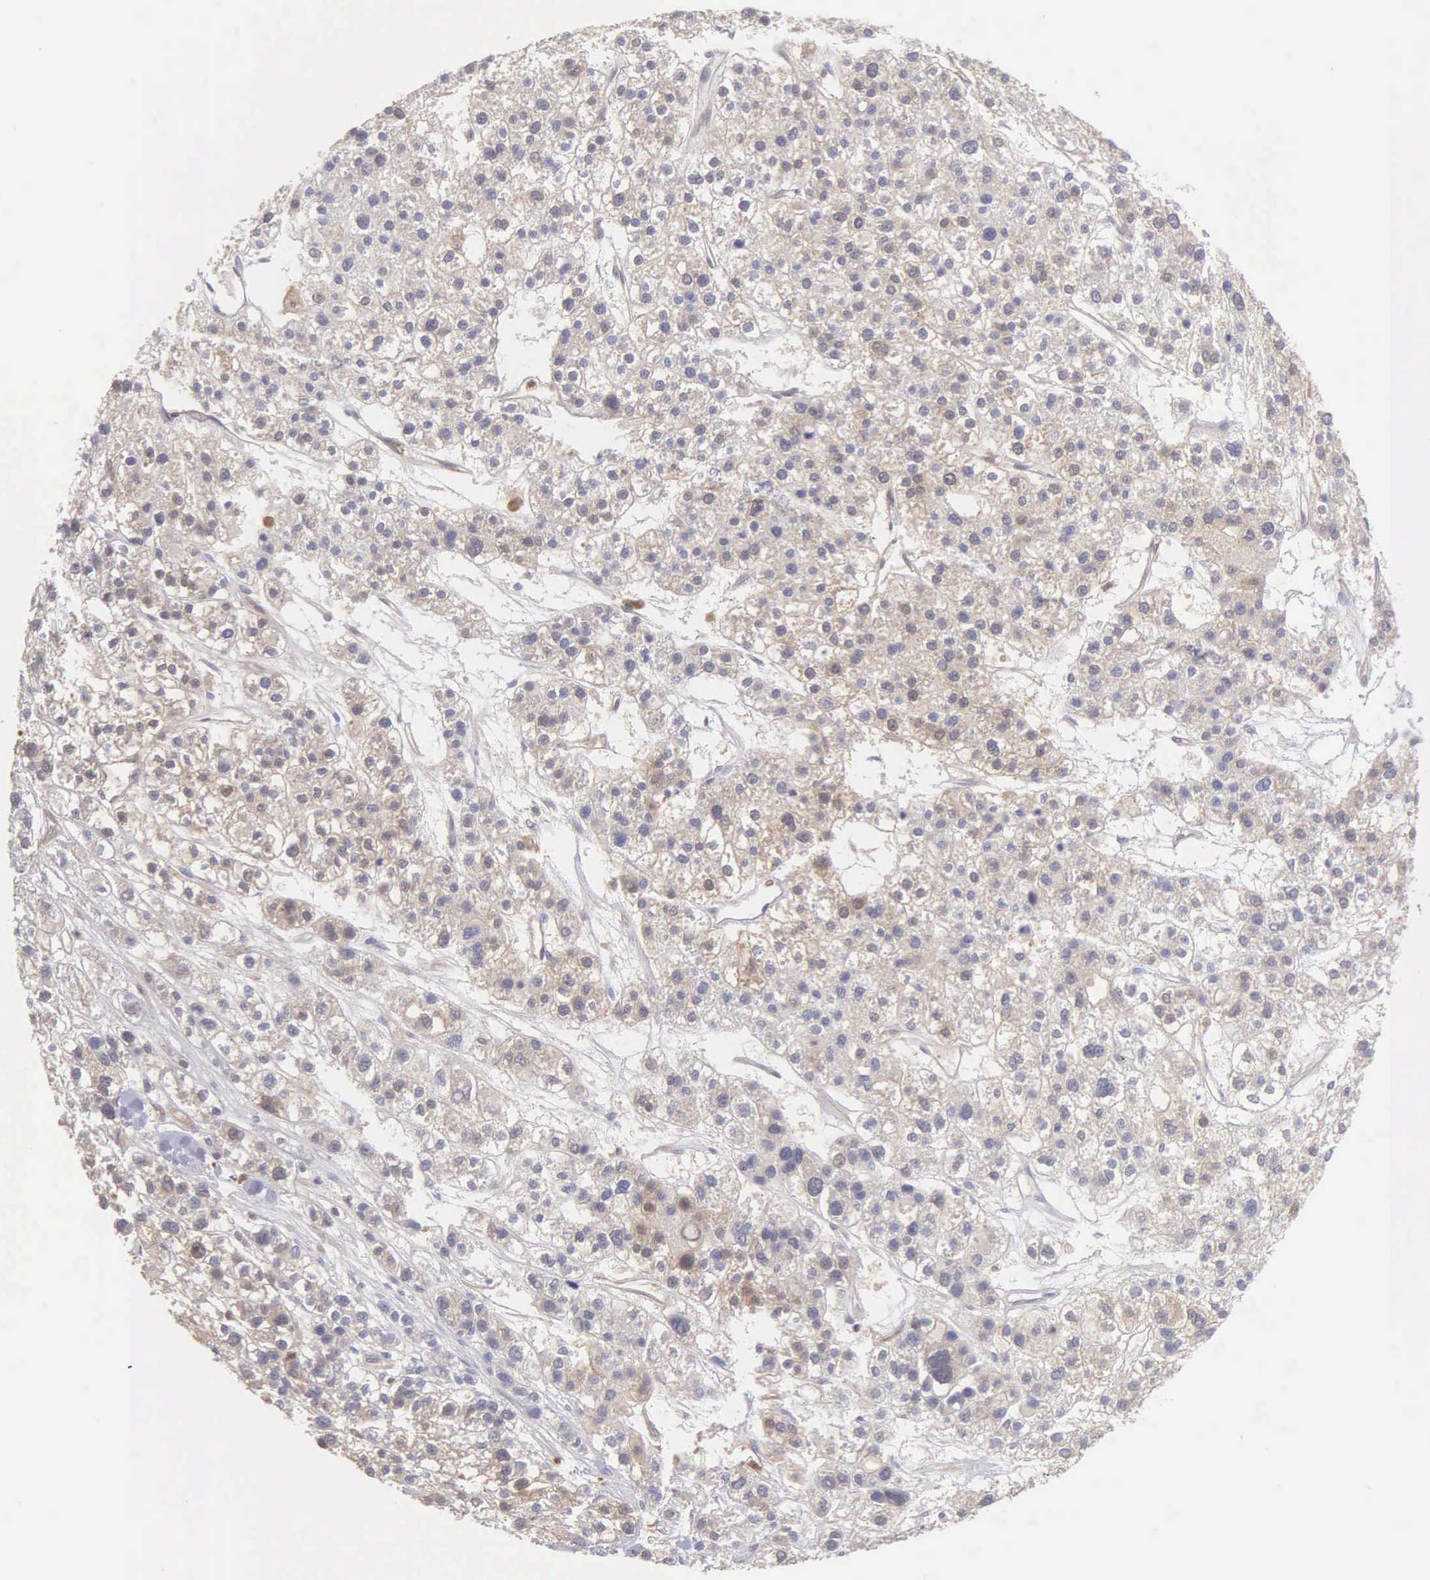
{"staining": {"intensity": "weak", "quantity": ">75%", "location": "cytoplasmic/membranous"}, "tissue": "liver cancer", "cell_type": "Tumor cells", "image_type": "cancer", "snomed": [{"axis": "morphology", "description": "Carcinoma, Hepatocellular, NOS"}, {"axis": "topography", "description": "Liver"}], "caption": "Immunohistochemical staining of liver cancer demonstrates weak cytoplasmic/membranous protein staining in approximately >75% of tumor cells. (DAB IHC, brown staining for protein, blue staining for nuclei).", "gene": "BID", "patient": {"sex": "female", "age": 85}}